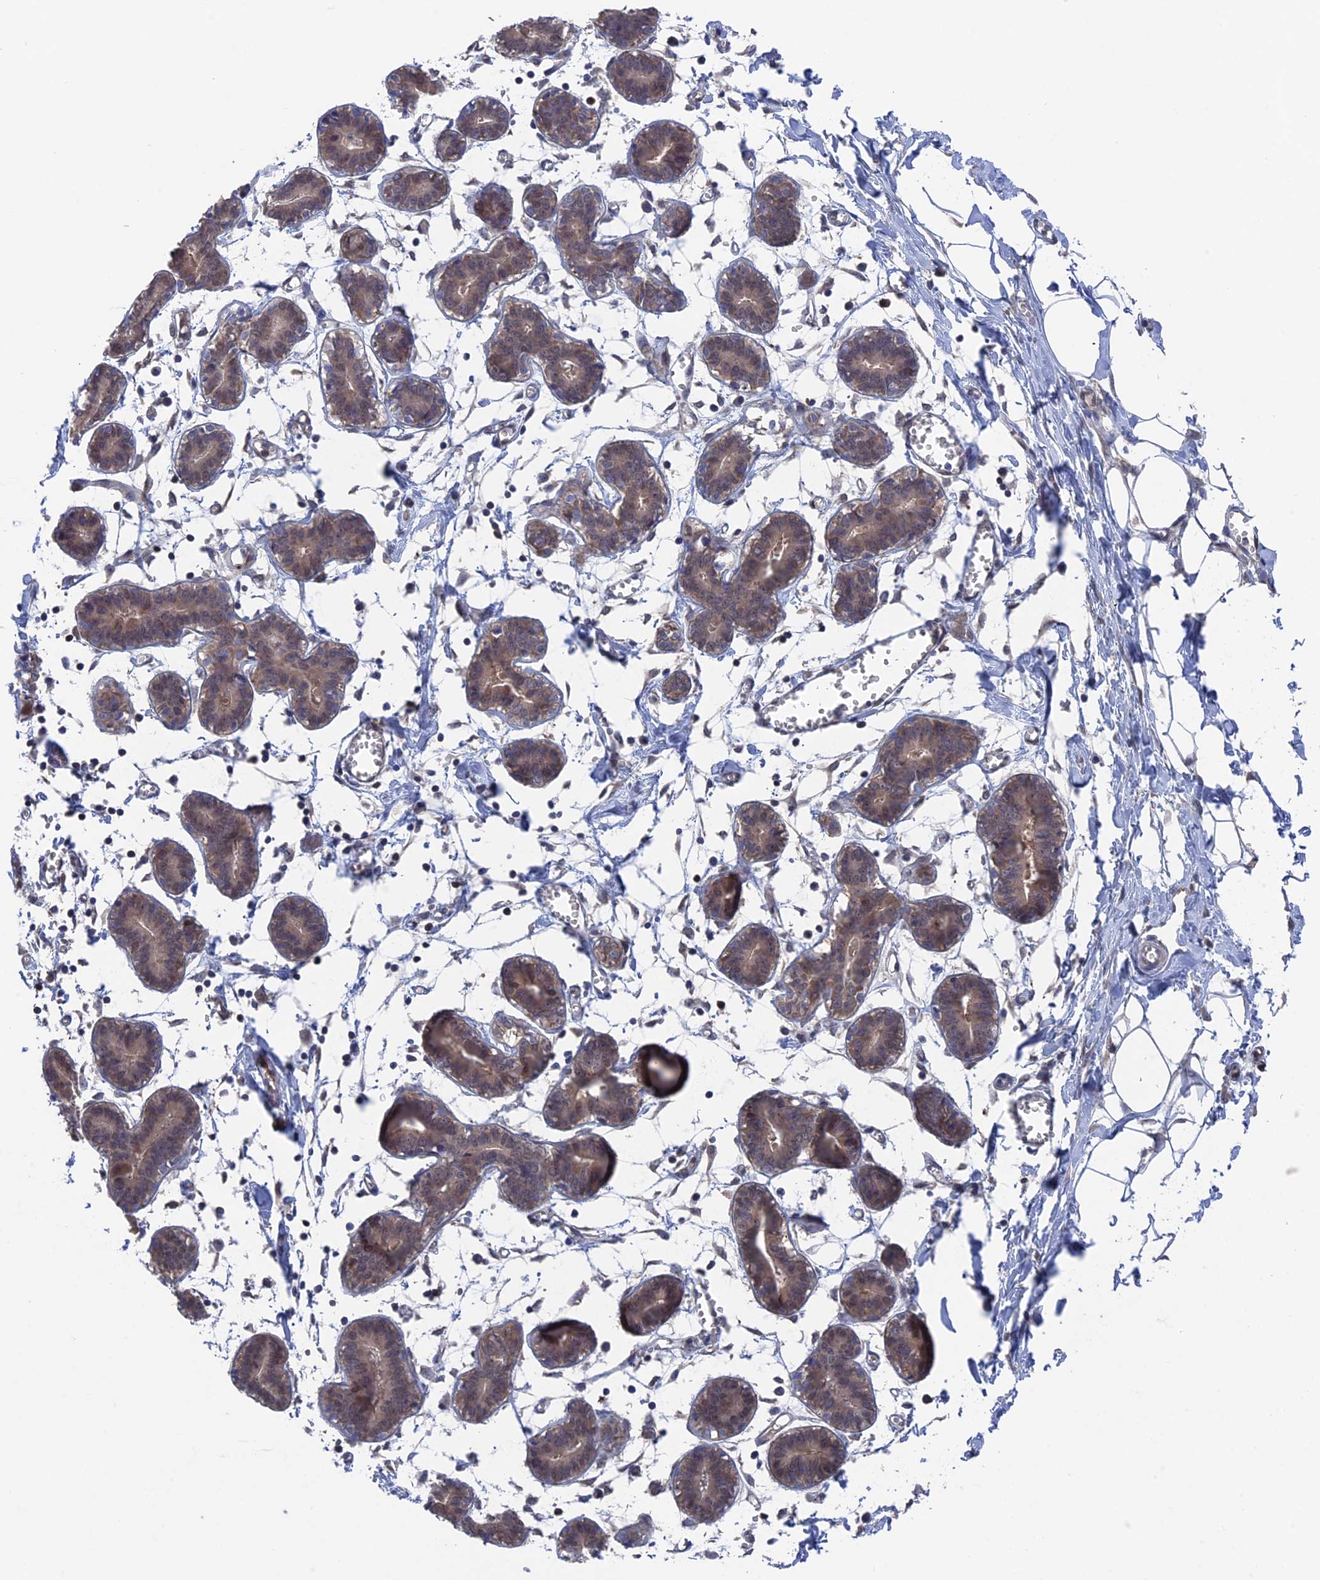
{"staining": {"intensity": "negative", "quantity": "none", "location": "none"}, "tissue": "breast", "cell_type": "Adipocytes", "image_type": "normal", "snomed": [{"axis": "morphology", "description": "Normal tissue, NOS"}, {"axis": "topography", "description": "Breast"}], "caption": "Unremarkable breast was stained to show a protein in brown. There is no significant expression in adipocytes.", "gene": "NUTF2", "patient": {"sex": "female", "age": 27}}